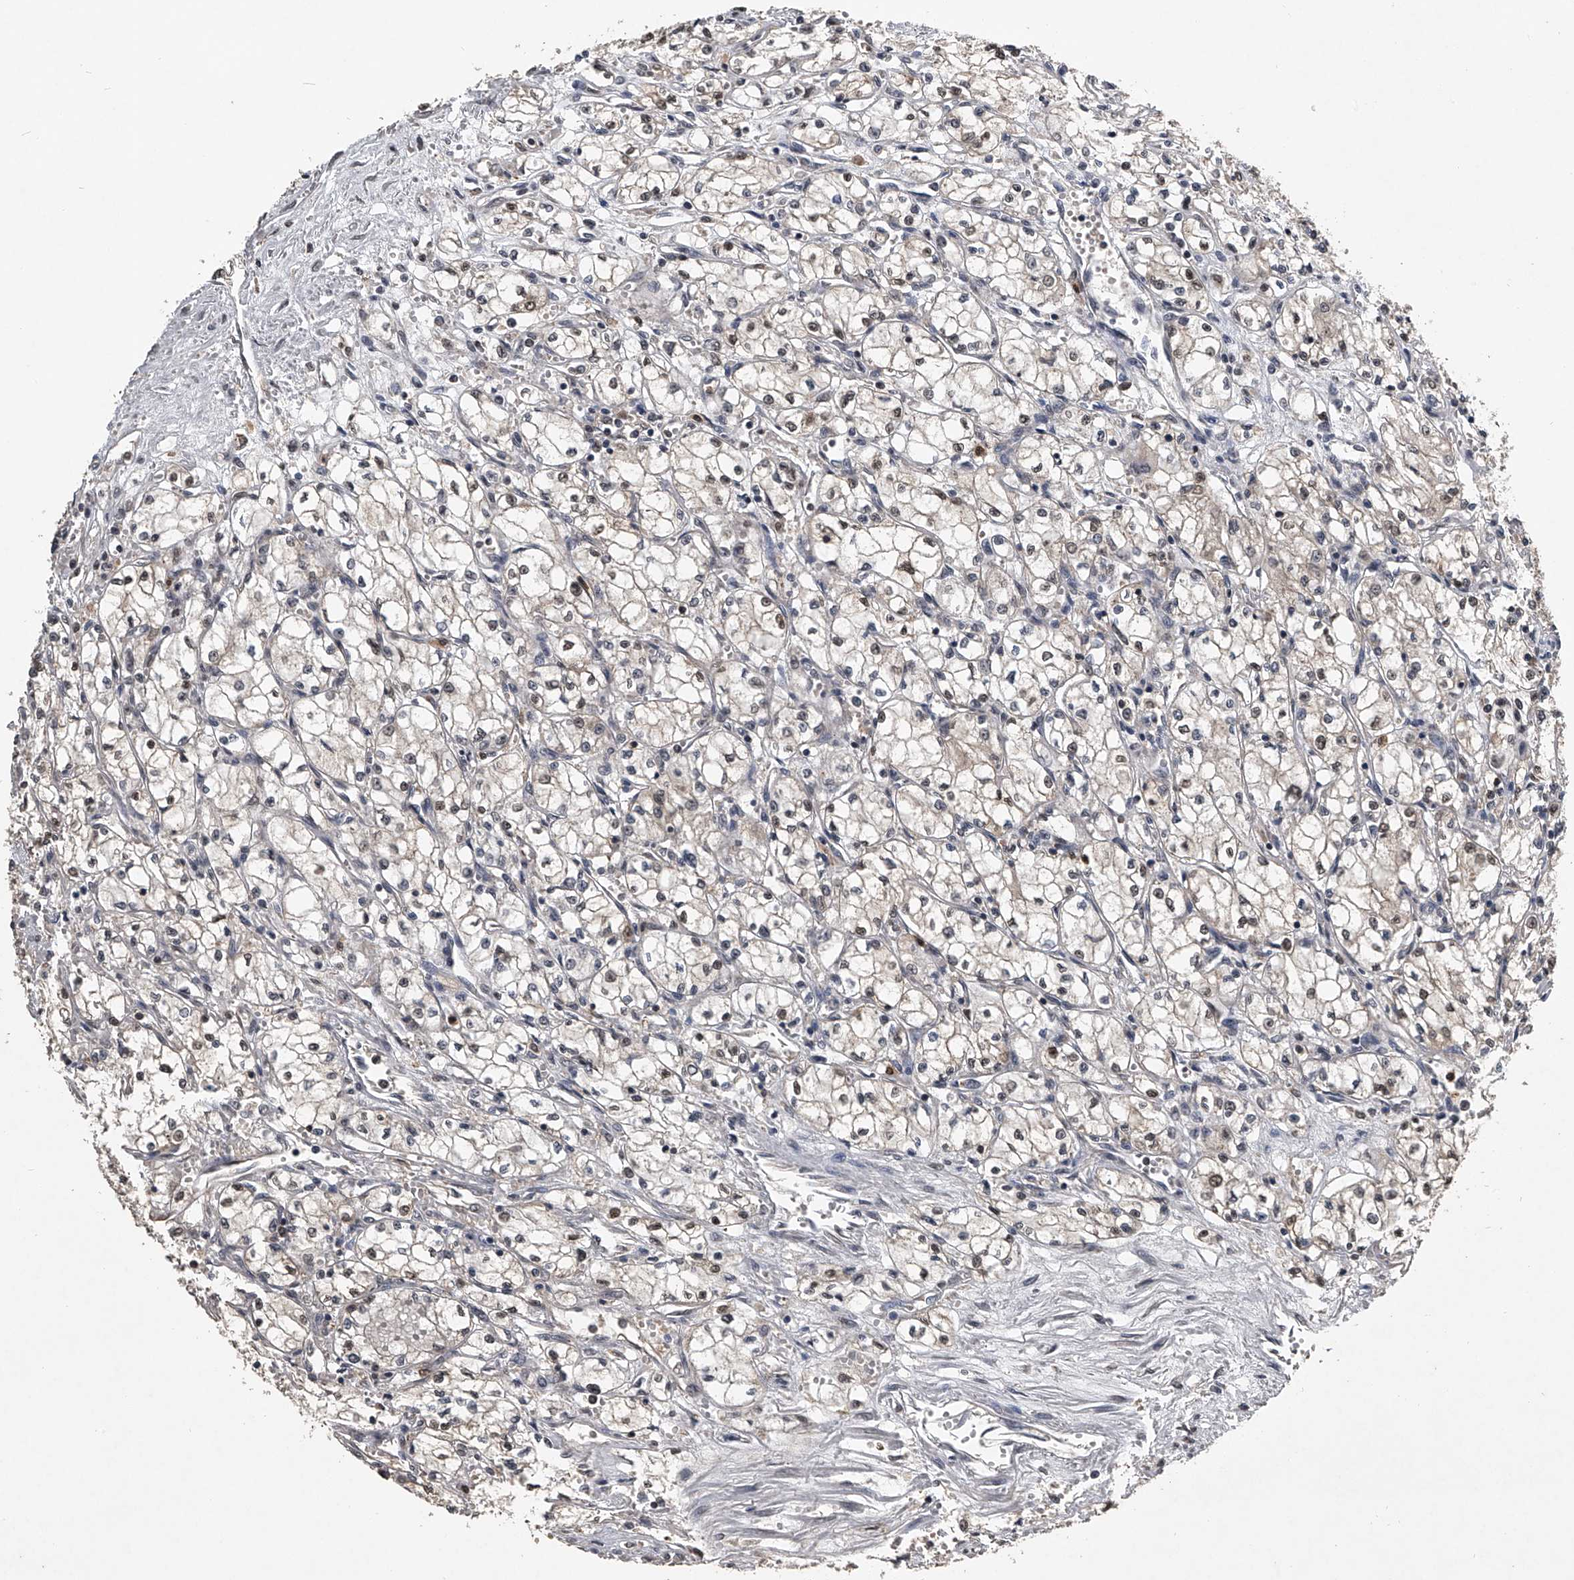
{"staining": {"intensity": "weak", "quantity": "25%-75%", "location": "nuclear"}, "tissue": "renal cancer", "cell_type": "Tumor cells", "image_type": "cancer", "snomed": [{"axis": "morphology", "description": "Normal tissue, NOS"}, {"axis": "morphology", "description": "Adenocarcinoma, NOS"}, {"axis": "topography", "description": "Kidney"}], "caption": "The micrograph demonstrates staining of renal cancer, revealing weak nuclear protein staining (brown color) within tumor cells.", "gene": "TSNAX", "patient": {"sex": "male", "age": 59}}